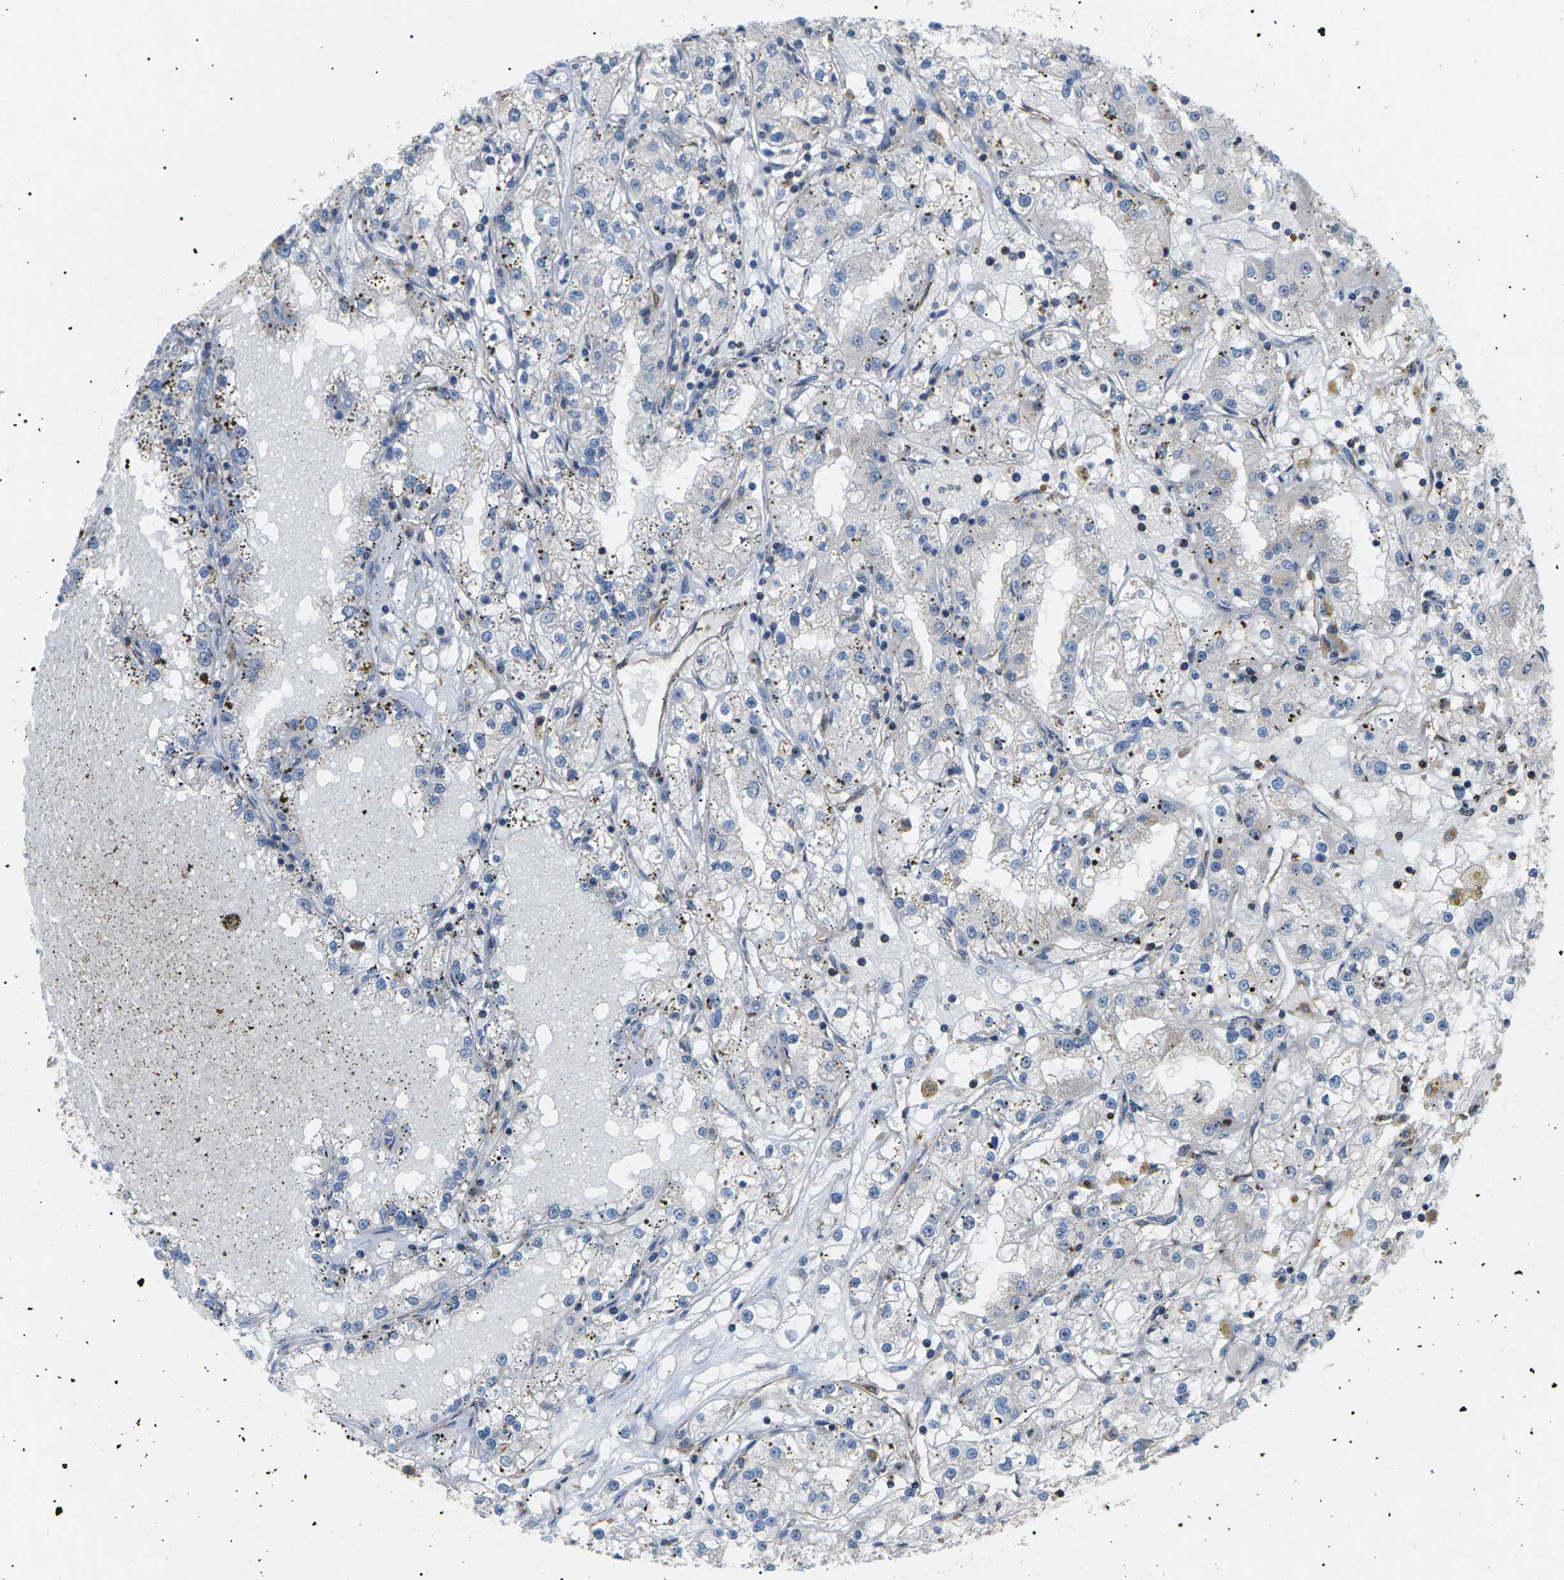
{"staining": {"intensity": "negative", "quantity": "none", "location": "none"}, "tissue": "renal cancer", "cell_type": "Tumor cells", "image_type": "cancer", "snomed": [{"axis": "morphology", "description": "Adenocarcinoma, NOS"}, {"axis": "topography", "description": "Kidney"}], "caption": "Renal cancer (adenocarcinoma) was stained to show a protein in brown. There is no significant positivity in tumor cells.", "gene": "TMTC4", "patient": {"sex": "male", "age": 56}}